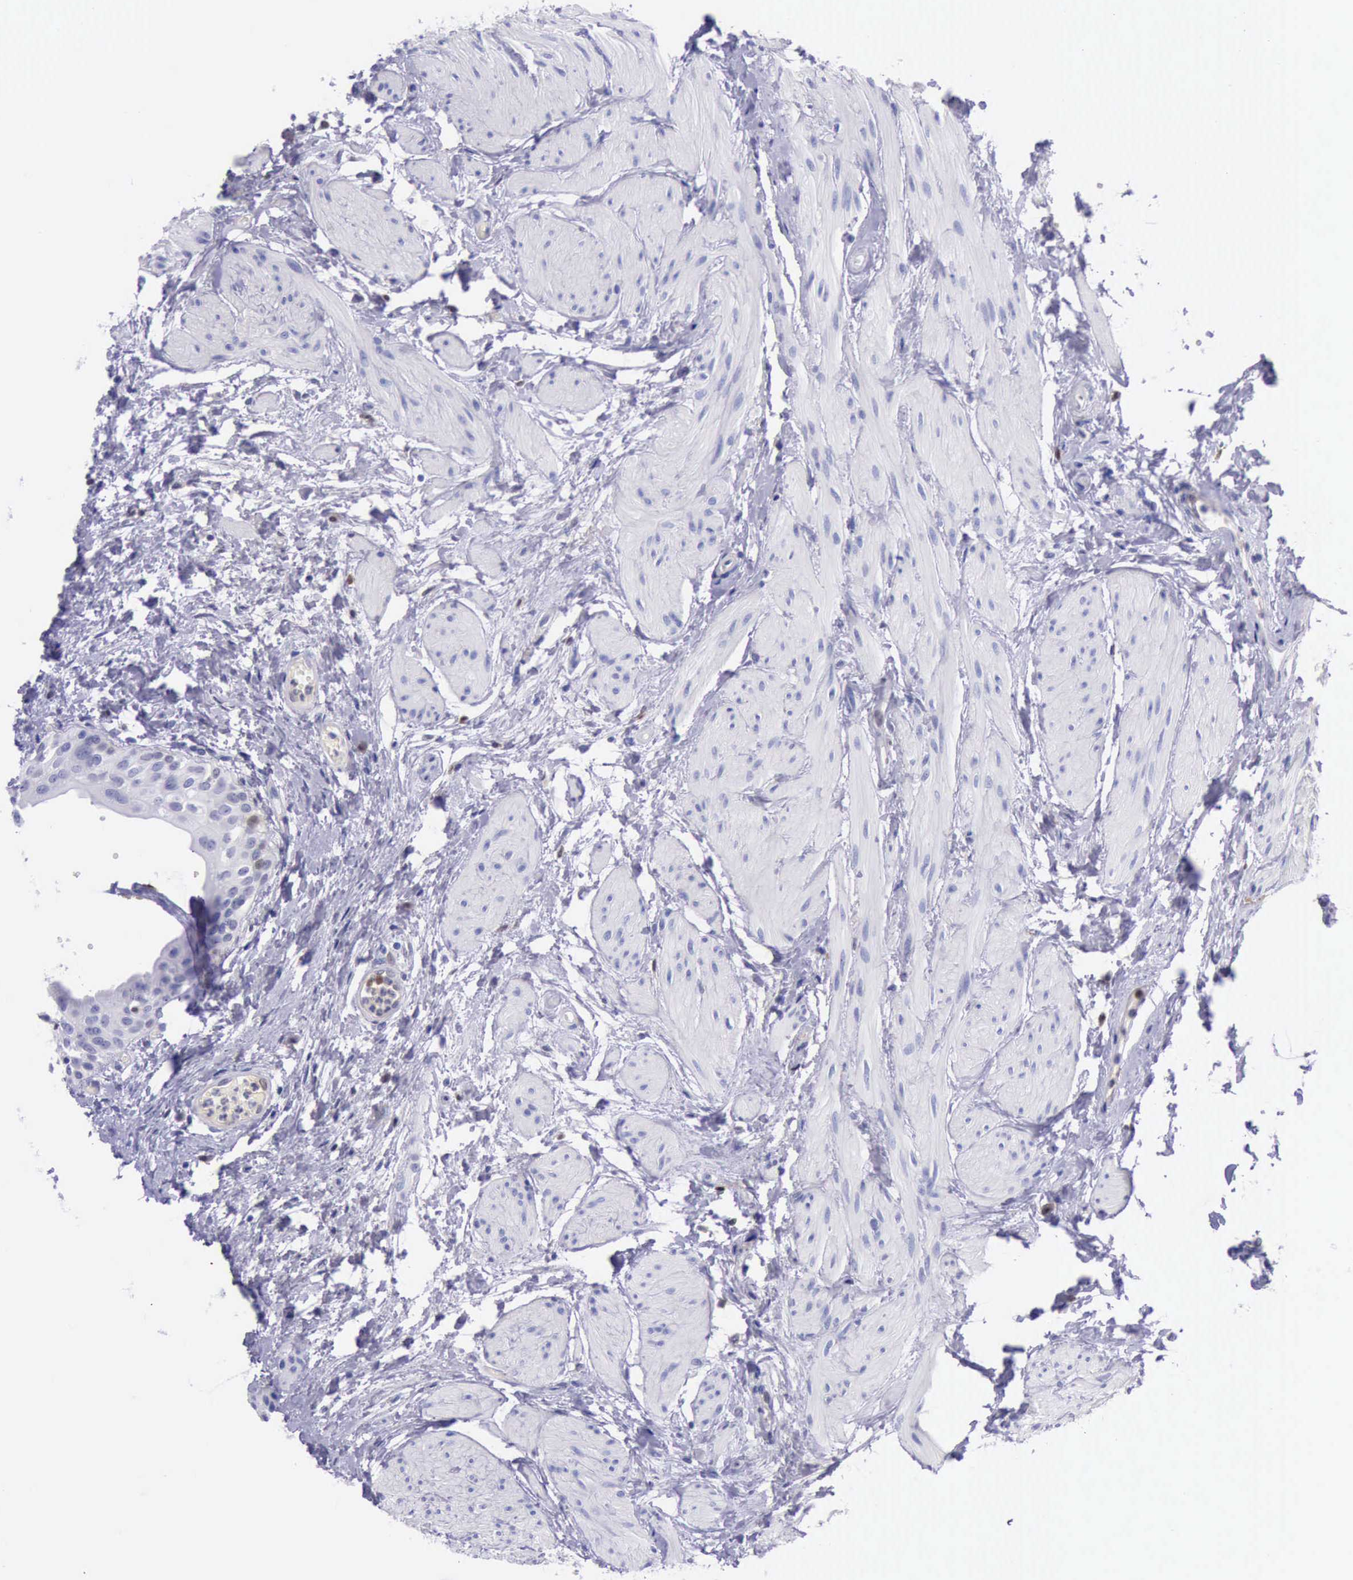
{"staining": {"intensity": "moderate", "quantity": "<25%", "location": "cytoplasmic/membranous,nuclear"}, "tissue": "urinary bladder", "cell_type": "Urothelial cells", "image_type": "normal", "snomed": [{"axis": "morphology", "description": "Normal tissue, NOS"}, {"axis": "topography", "description": "Urinary bladder"}], "caption": "Protein staining of unremarkable urinary bladder demonstrates moderate cytoplasmic/membranous,nuclear positivity in approximately <25% of urothelial cells.", "gene": "TYMP", "patient": {"sex": "female", "age": 55}}